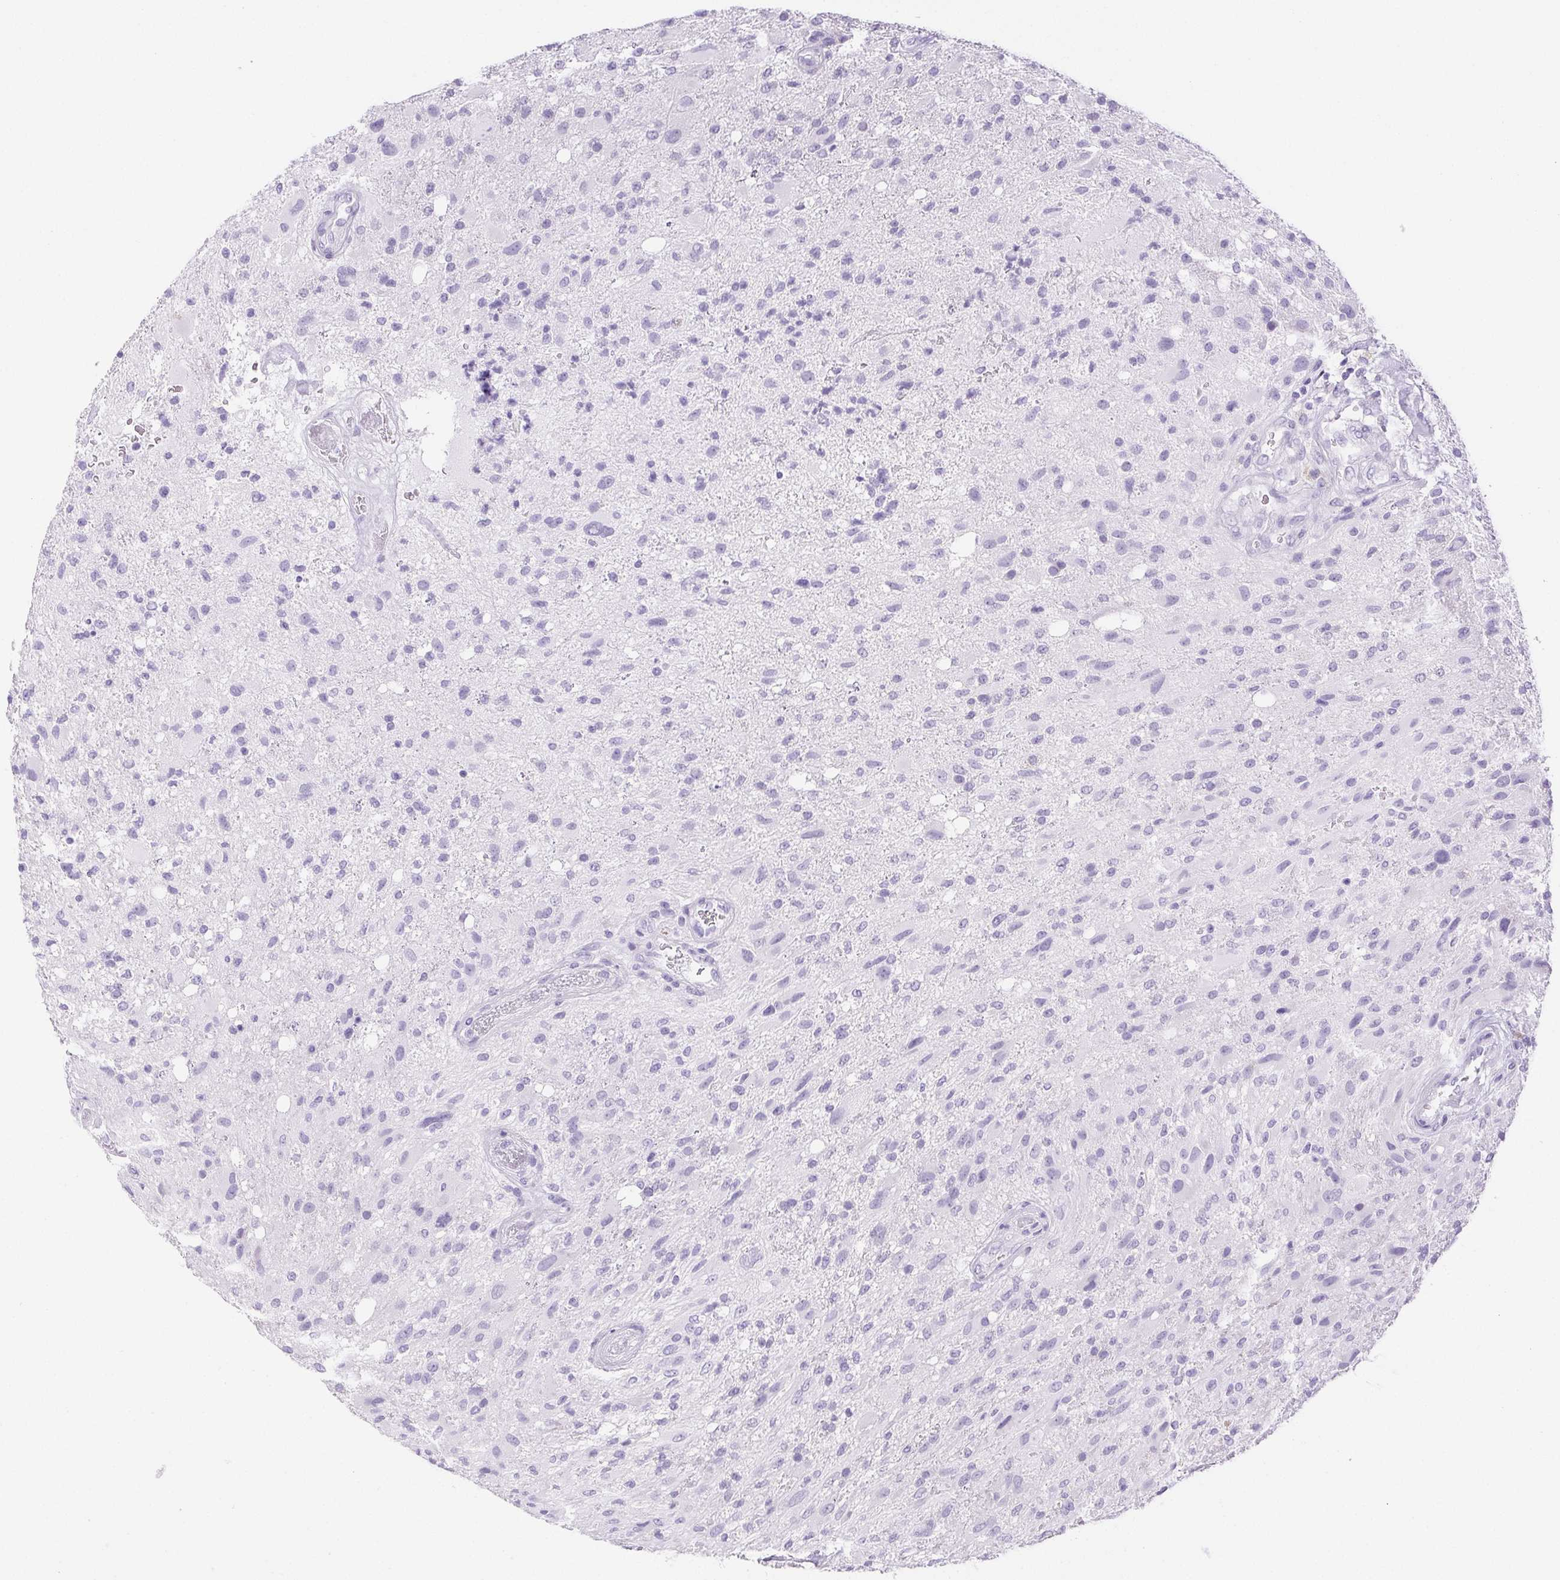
{"staining": {"intensity": "negative", "quantity": "none", "location": "none"}, "tissue": "glioma", "cell_type": "Tumor cells", "image_type": "cancer", "snomed": [{"axis": "morphology", "description": "Glioma, malignant, High grade"}, {"axis": "topography", "description": "Brain"}], "caption": "The immunohistochemistry (IHC) histopathology image has no significant staining in tumor cells of glioma tissue. Brightfield microscopy of immunohistochemistry (IHC) stained with DAB (3,3'-diaminobenzidine) (brown) and hematoxylin (blue), captured at high magnification.", "gene": "HLA-G", "patient": {"sex": "male", "age": 53}}